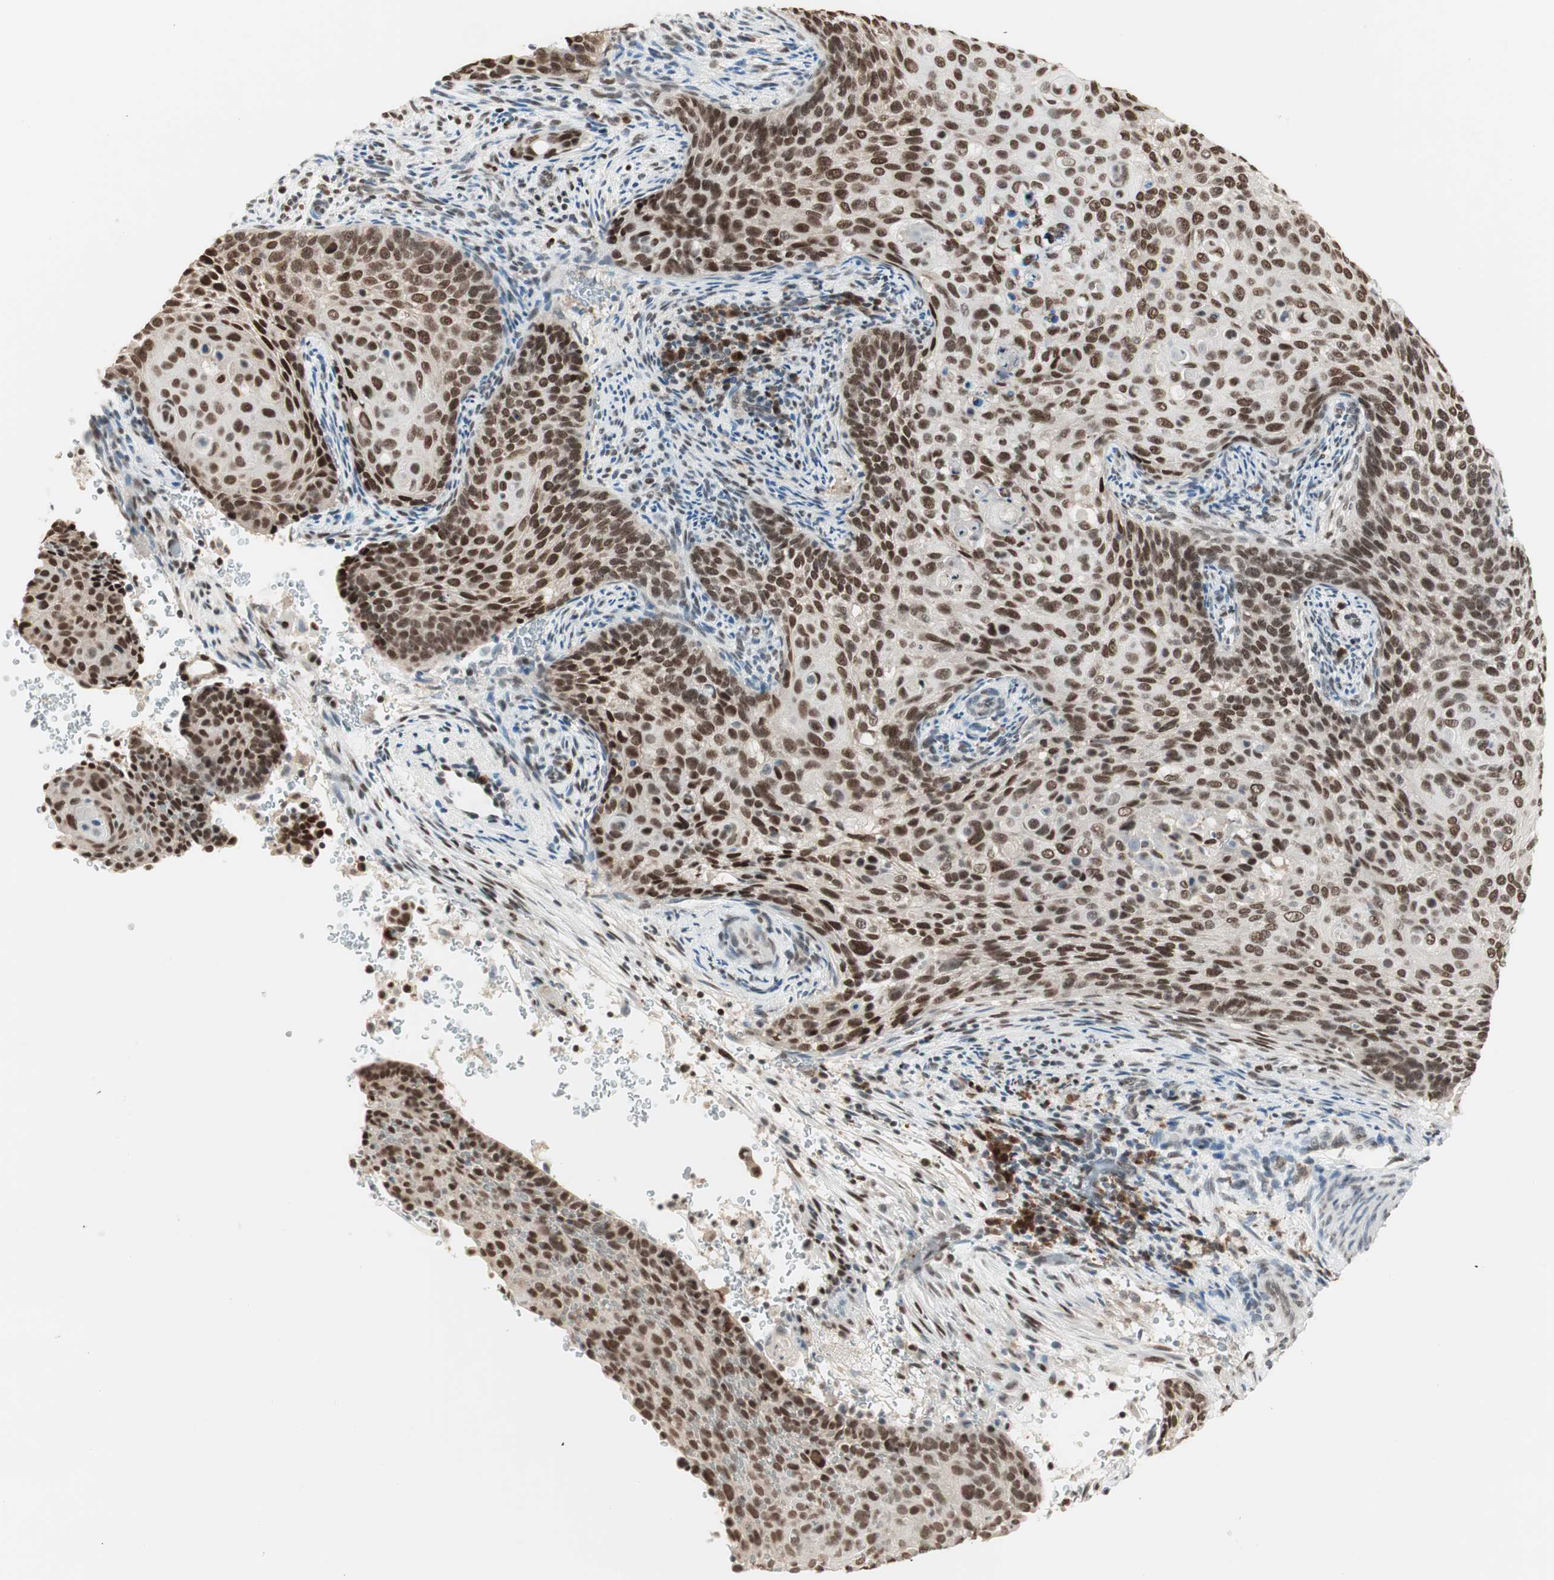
{"staining": {"intensity": "strong", "quantity": ">75%", "location": "nuclear"}, "tissue": "cervical cancer", "cell_type": "Tumor cells", "image_type": "cancer", "snomed": [{"axis": "morphology", "description": "Squamous cell carcinoma, NOS"}, {"axis": "topography", "description": "Cervix"}], "caption": "IHC micrograph of neoplastic tissue: cervical squamous cell carcinoma stained using immunohistochemistry reveals high levels of strong protein expression localized specifically in the nuclear of tumor cells, appearing as a nuclear brown color.", "gene": "SMARCE1", "patient": {"sex": "female", "age": 33}}